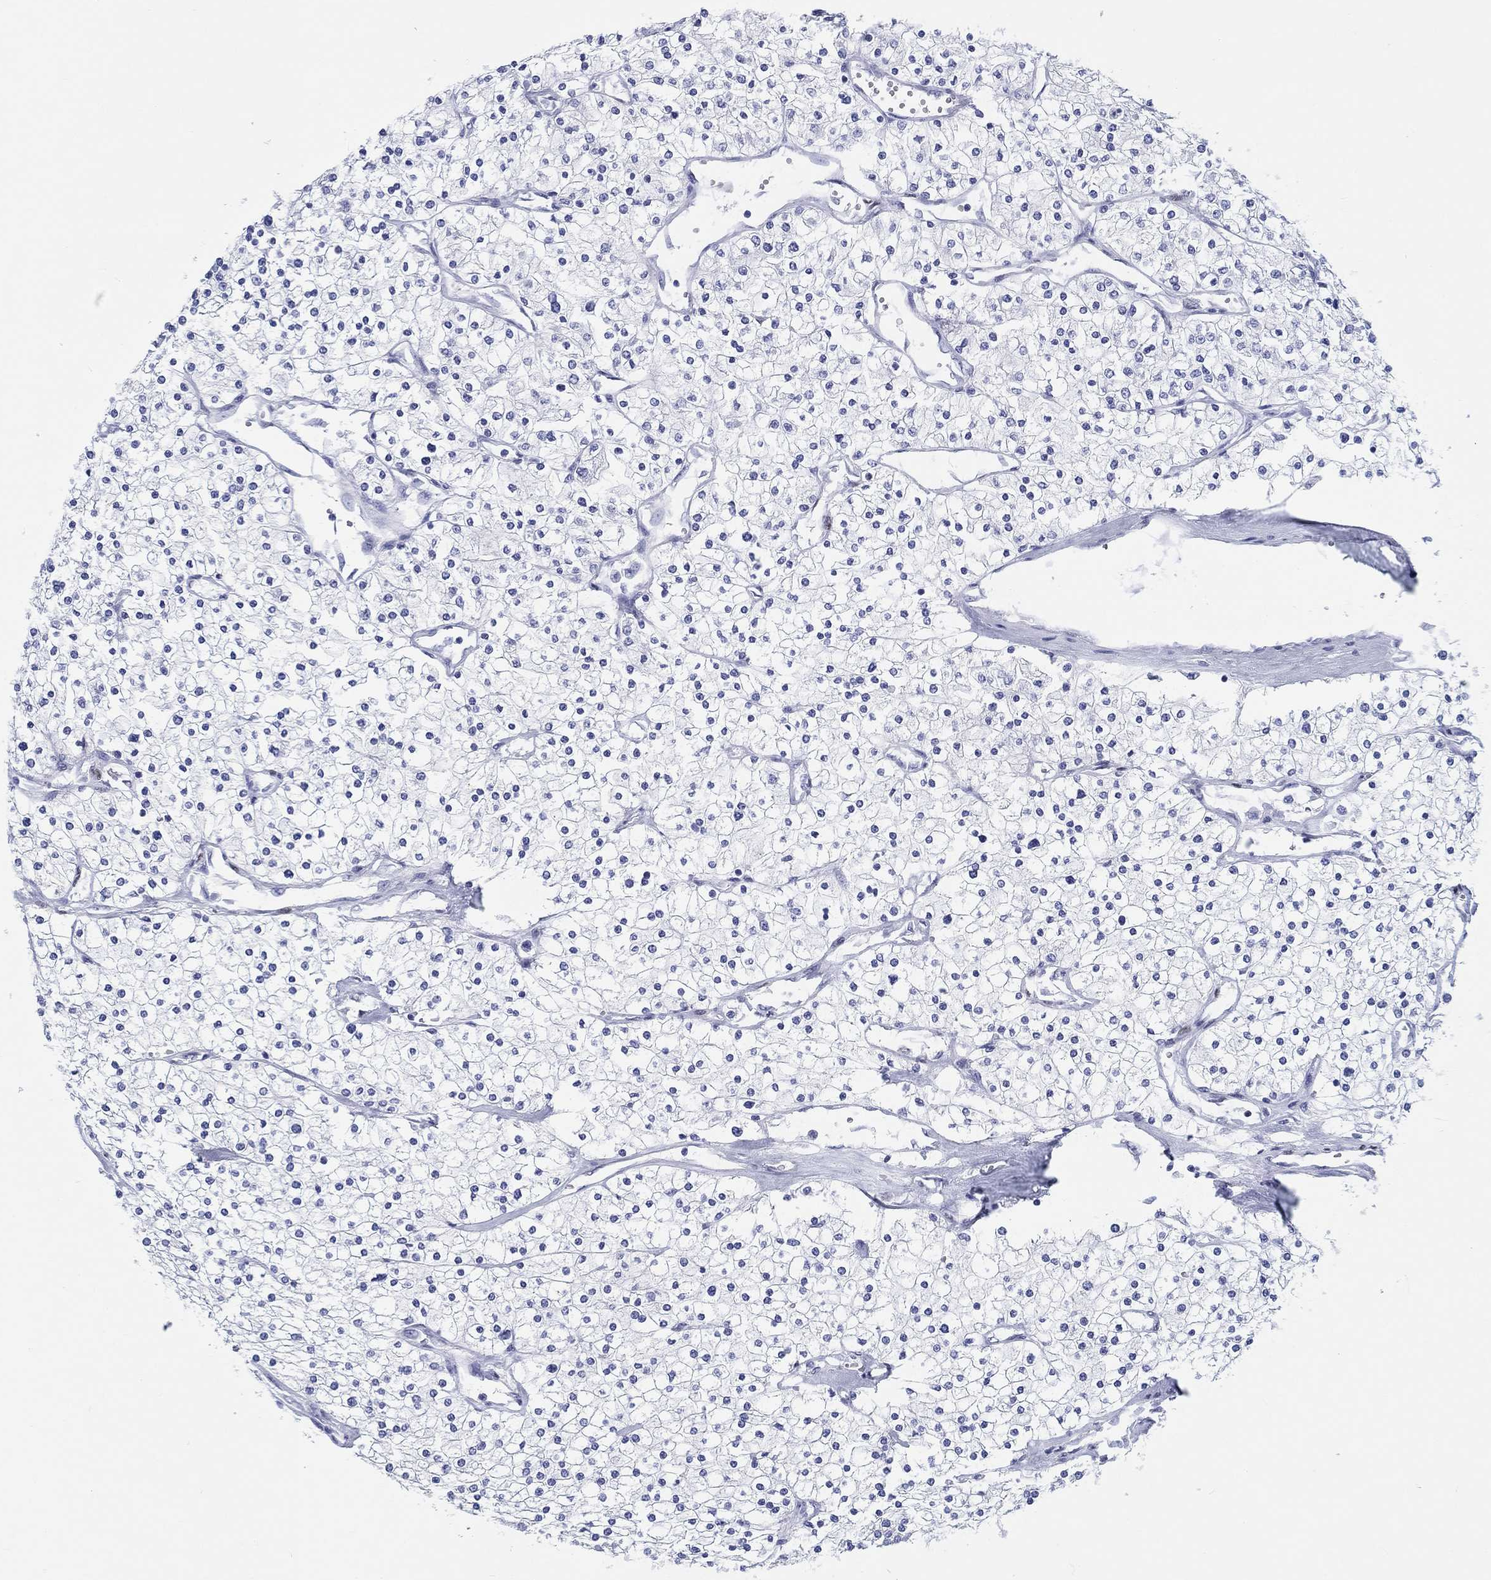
{"staining": {"intensity": "negative", "quantity": "none", "location": "none"}, "tissue": "renal cancer", "cell_type": "Tumor cells", "image_type": "cancer", "snomed": [{"axis": "morphology", "description": "Adenocarcinoma, NOS"}, {"axis": "topography", "description": "Kidney"}], "caption": "Immunohistochemistry (IHC) of renal adenocarcinoma displays no expression in tumor cells.", "gene": "H1-1", "patient": {"sex": "male", "age": 80}}